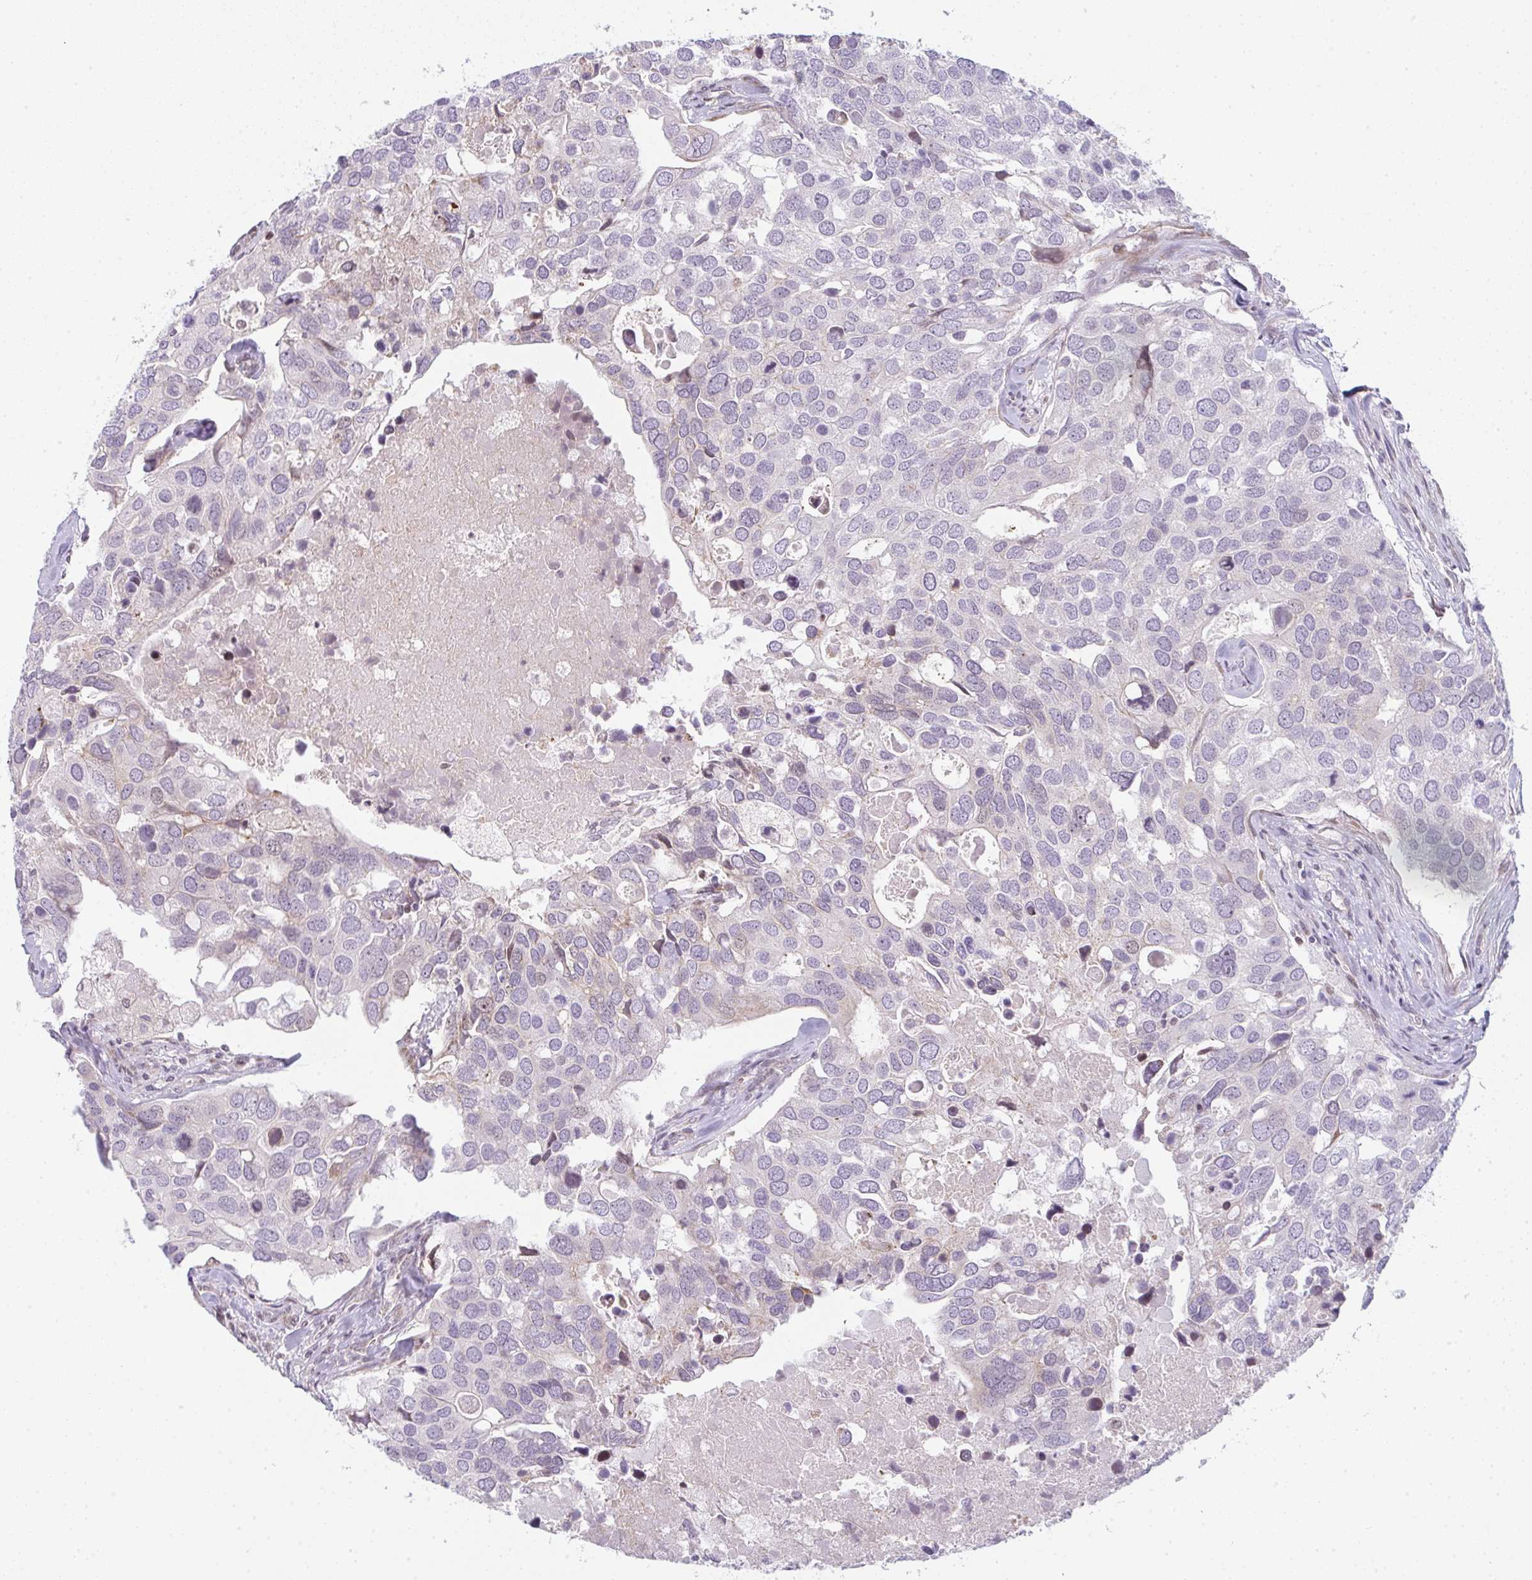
{"staining": {"intensity": "negative", "quantity": "none", "location": "none"}, "tissue": "breast cancer", "cell_type": "Tumor cells", "image_type": "cancer", "snomed": [{"axis": "morphology", "description": "Duct carcinoma"}, {"axis": "topography", "description": "Breast"}], "caption": "Micrograph shows no protein expression in tumor cells of breast cancer tissue.", "gene": "TMEM237", "patient": {"sex": "female", "age": 83}}